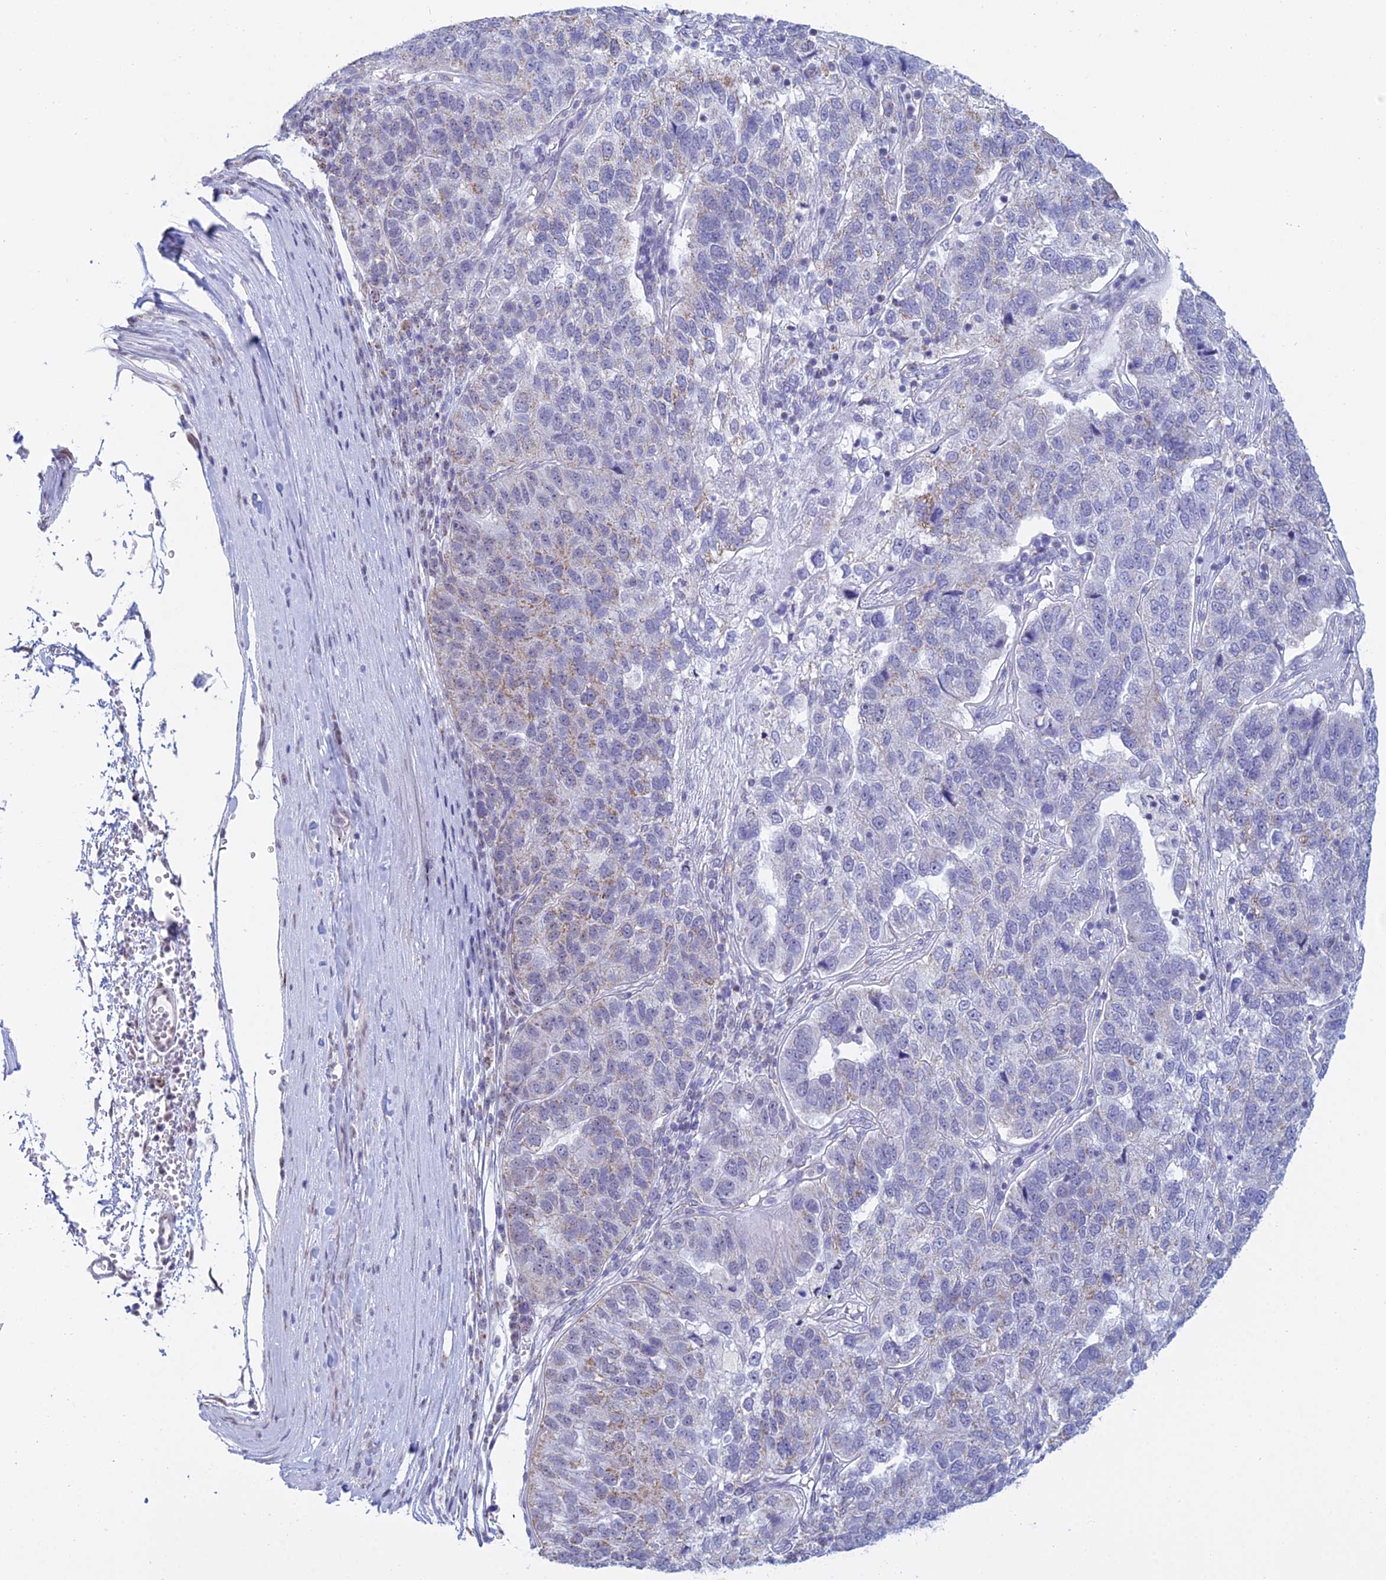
{"staining": {"intensity": "weak", "quantity": "<25%", "location": "cytoplasmic/membranous"}, "tissue": "pancreatic cancer", "cell_type": "Tumor cells", "image_type": "cancer", "snomed": [{"axis": "morphology", "description": "Adenocarcinoma, NOS"}, {"axis": "topography", "description": "Pancreas"}], "caption": "A high-resolution photomicrograph shows IHC staining of pancreatic cancer, which displays no significant positivity in tumor cells.", "gene": "KLF14", "patient": {"sex": "female", "age": 61}}